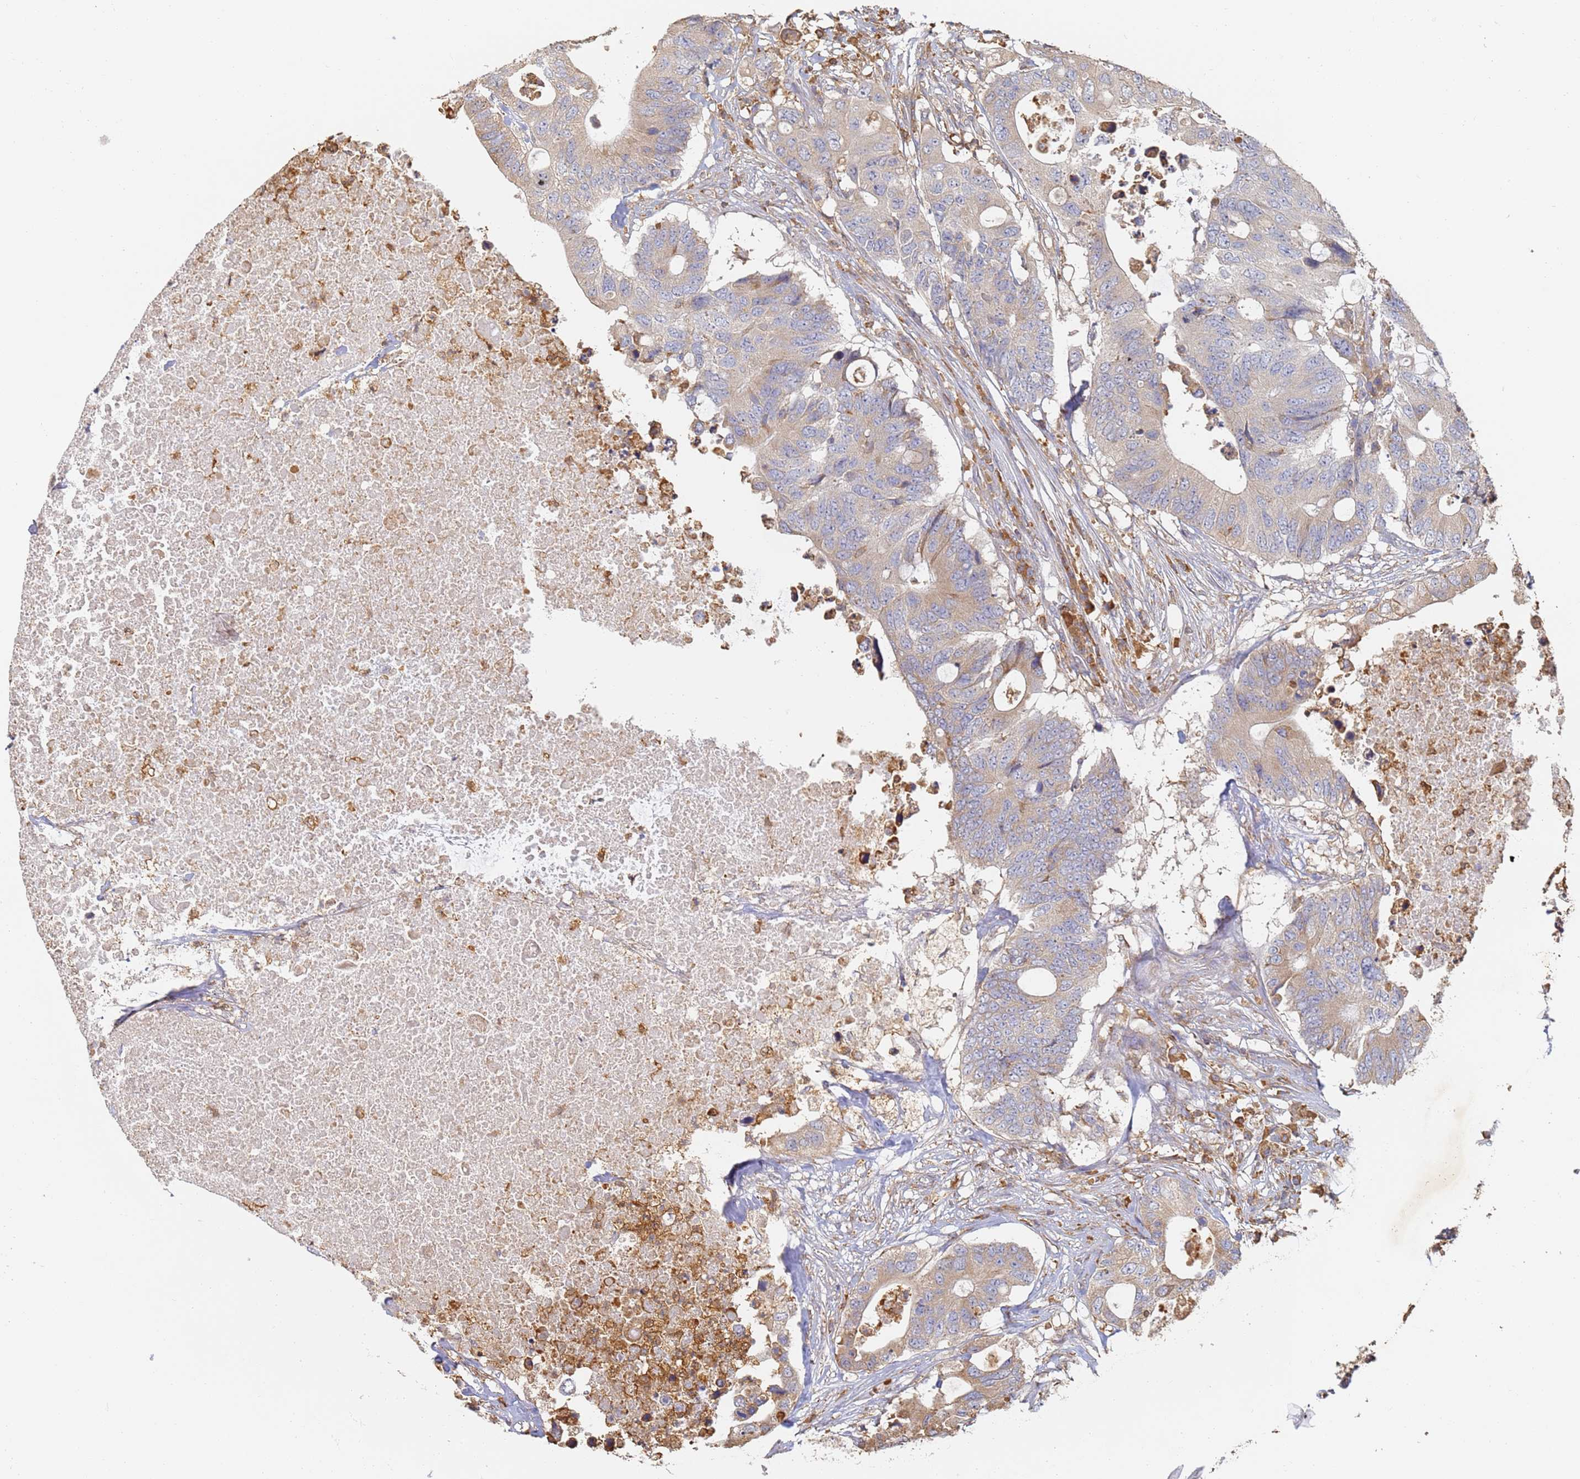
{"staining": {"intensity": "weak", "quantity": "<25%", "location": "cytoplasmic/membranous"}, "tissue": "colorectal cancer", "cell_type": "Tumor cells", "image_type": "cancer", "snomed": [{"axis": "morphology", "description": "Adenocarcinoma, NOS"}, {"axis": "topography", "description": "Colon"}], "caption": "Immunohistochemical staining of colorectal adenocarcinoma reveals no significant expression in tumor cells.", "gene": "BIN2", "patient": {"sex": "male", "age": 71}}